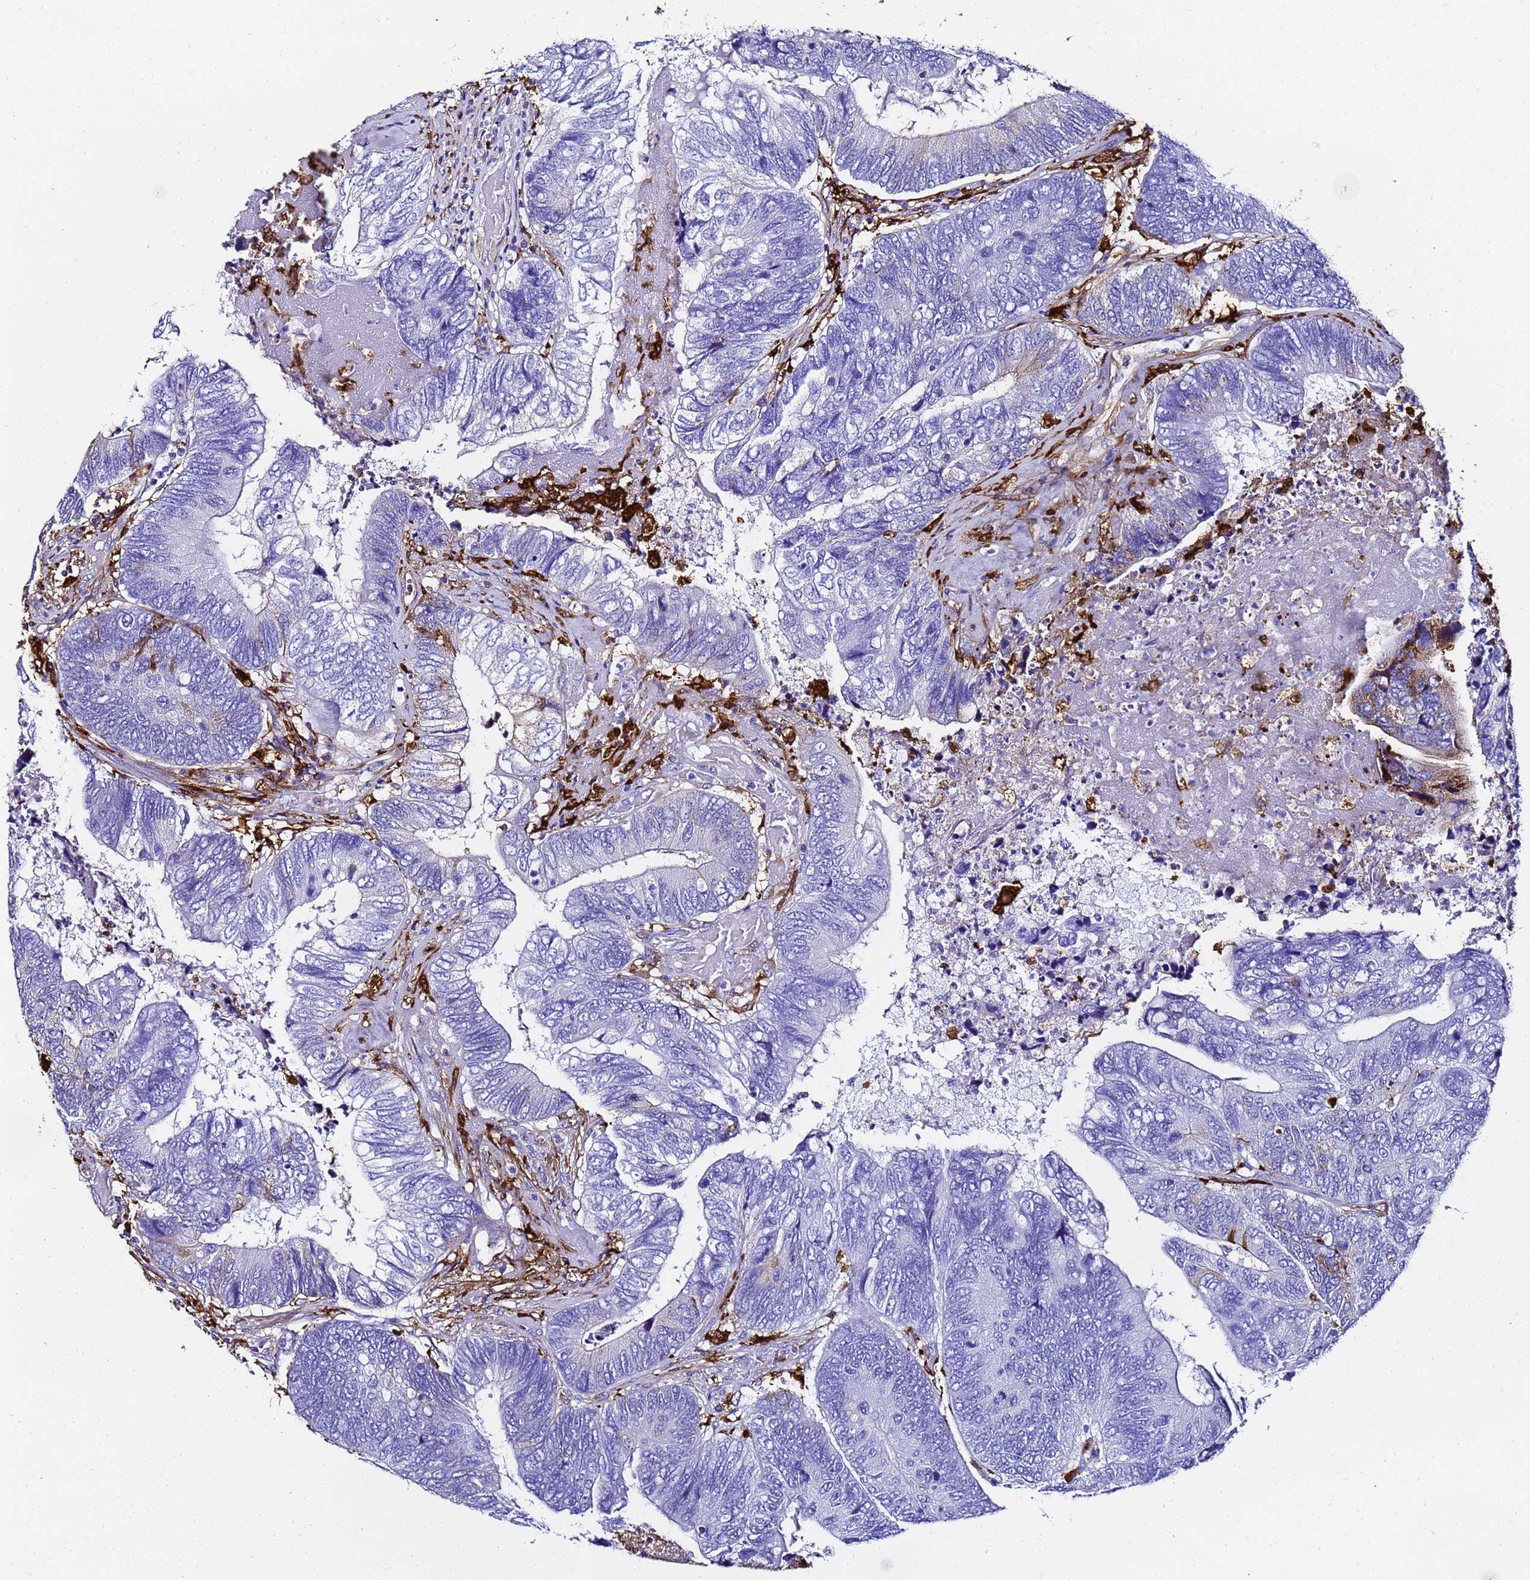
{"staining": {"intensity": "negative", "quantity": "none", "location": "none"}, "tissue": "colorectal cancer", "cell_type": "Tumor cells", "image_type": "cancer", "snomed": [{"axis": "morphology", "description": "Adenocarcinoma, NOS"}, {"axis": "topography", "description": "Colon"}], "caption": "Colorectal cancer (adenocarcinoma) stained for a protein using IHC reveals no expression tumor cells.", "gene": "FTL", "patient": {"sex": "female", "age": 67}}